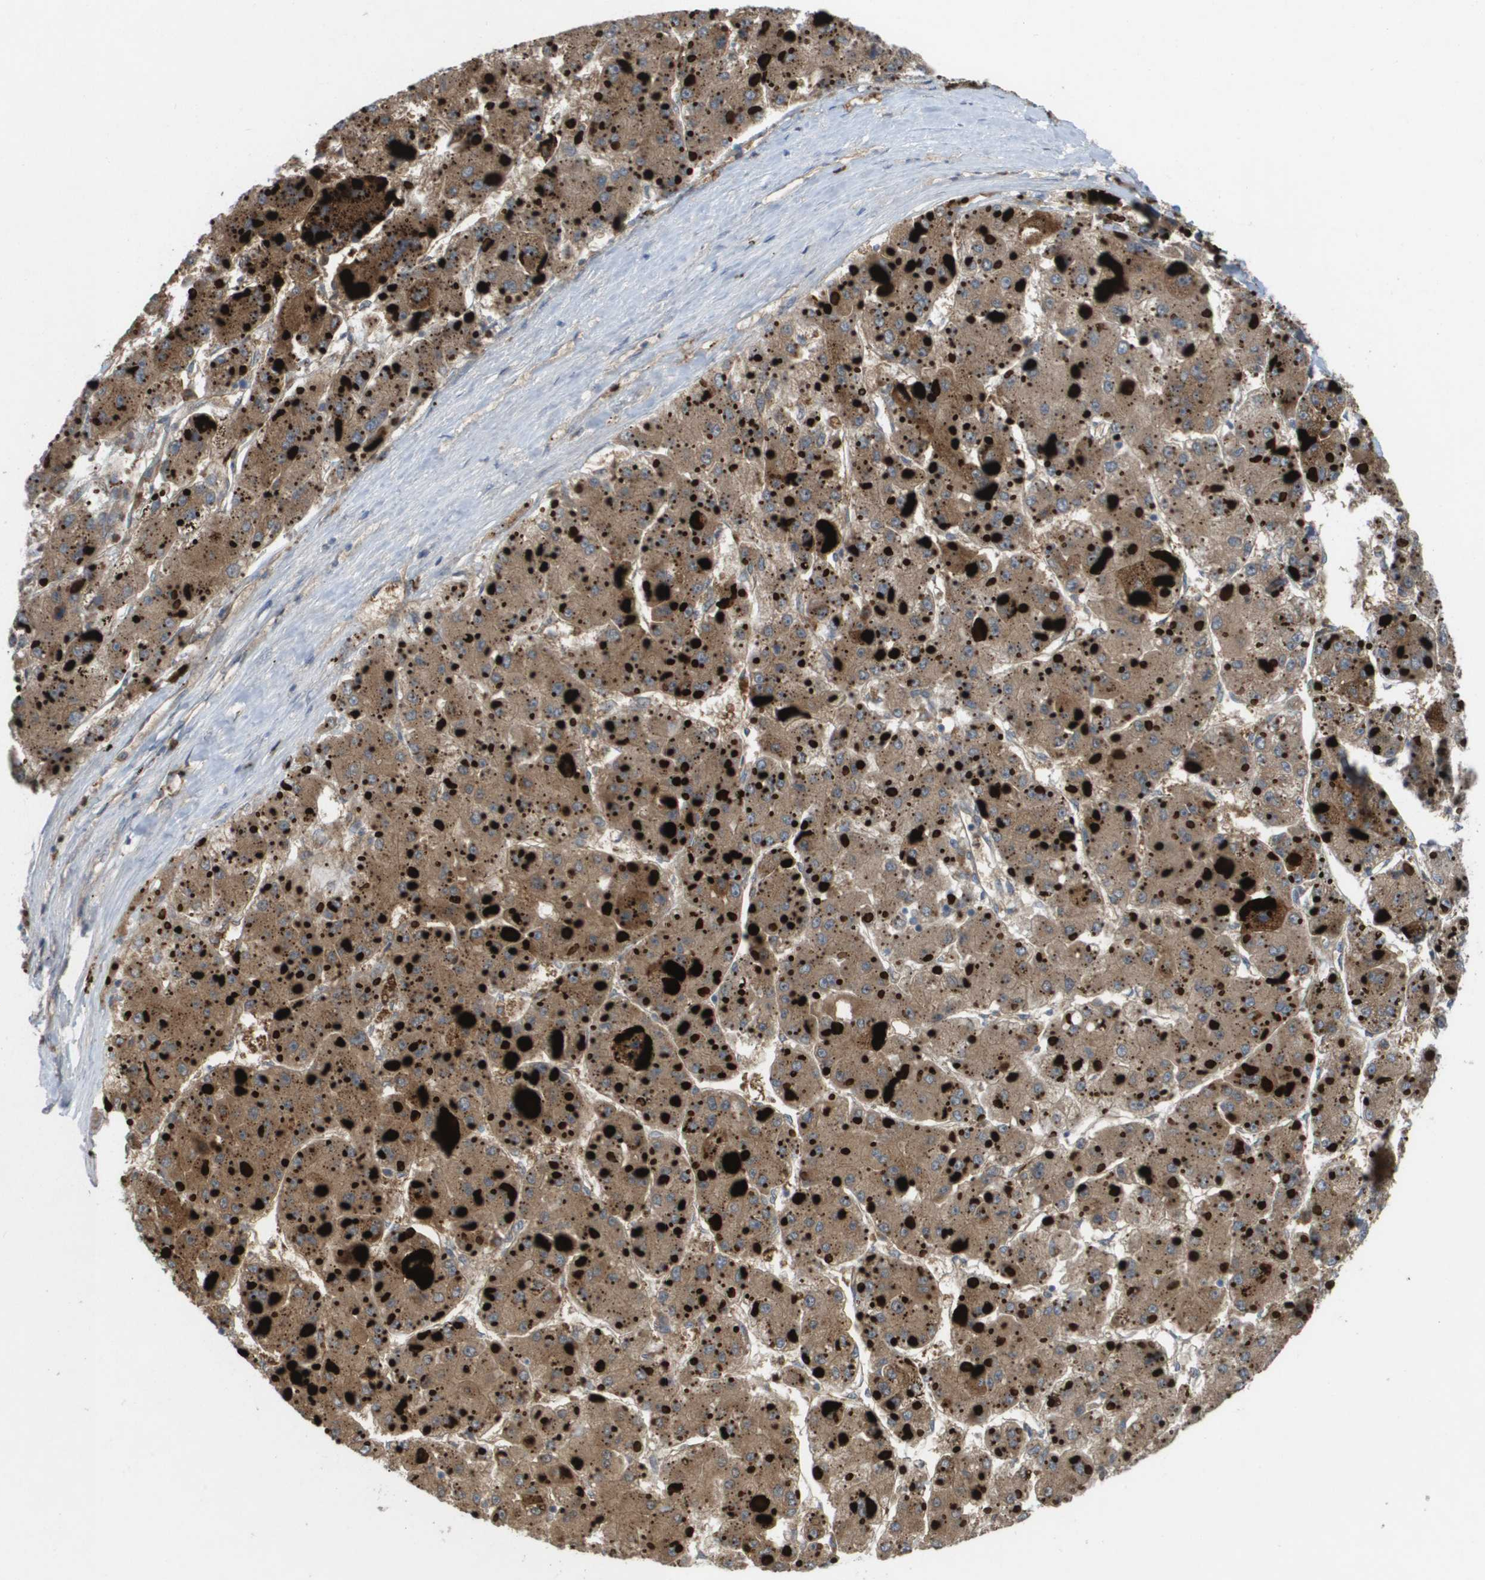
{"staining": {"intensity": "moderate", "quantity": ">75%", "location": "cytoplasmic/membranous"}, "tissue": "liver cancer", "cell_type": "Tumor cells", "image_type": "cancer", "snomed": [{"axis": "morphology", "description": "Carcinoma, Hepatocellular, NOS"}, {"axis": "topography", "description": "Liver"}], "caption": "Tumor cells reveal moderate cytoplasmic/membranous staining in approximately >75% of cells in liver hepatocellular carcinoma.", "gene": "PALD1", "patient": {"sex": "female", "age": 73}}